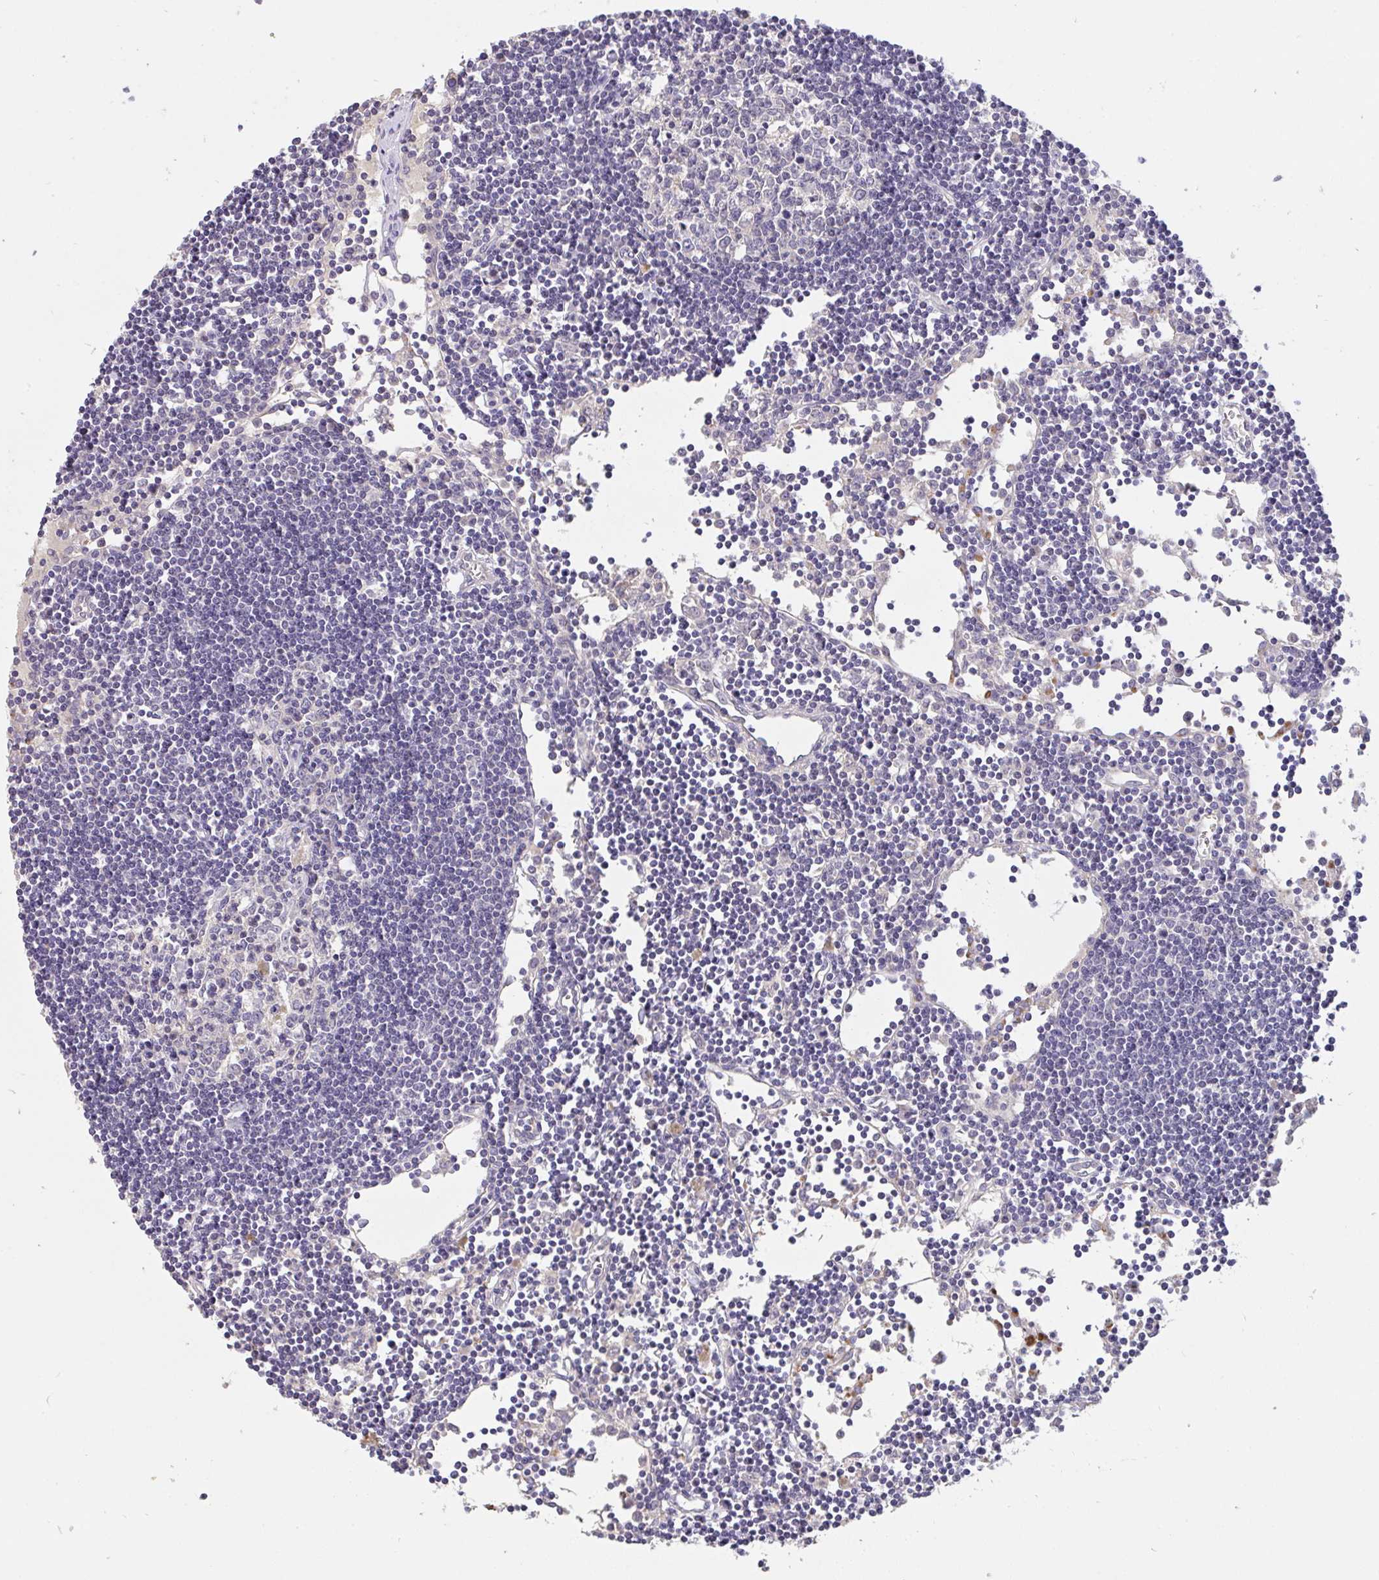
{"staining": {"intensity": "negative", "quantity": "none", "location": "none"}, "tissue": "lymph node", "cell_type": "Germinal center cells", "image_type": "normal", "snomed": [{"axis": "morphology", "description": "Normal tissue, NOS"}, {"axis": "topography", "description": "Lymph node"}], "caption": "This is a histopathology image of IHC staining of normal lymph node, which shows no positivity in germinal center cells.", "gene": "C19orf54", "patient": {"sex": "female", "age": 65}}